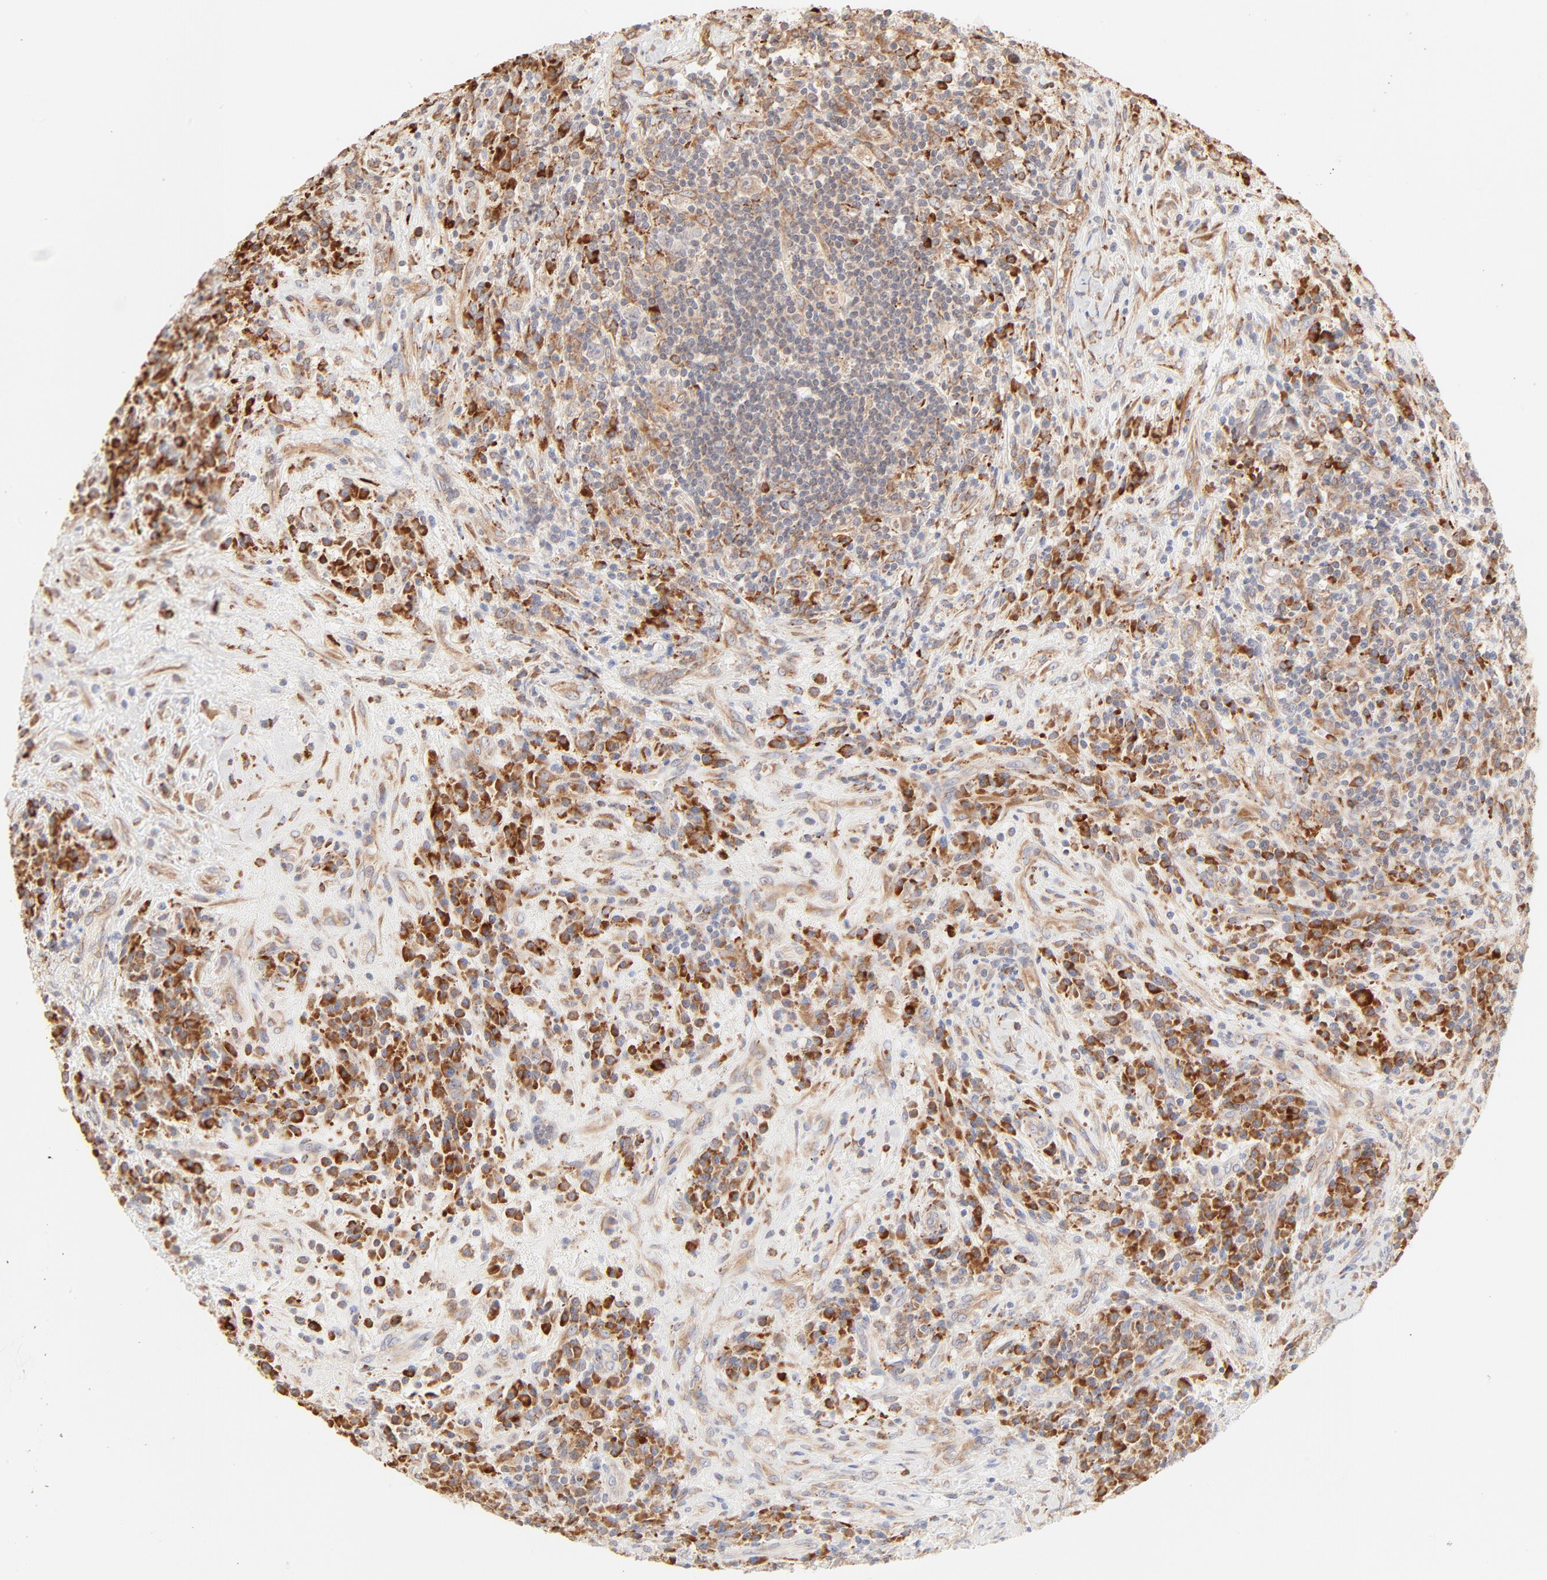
{"staining": {"intensity": "strong", "quantity": "25%-75%", "location": "cytoplasmic/membranous"}, "tissue": "lymphoma", "cell_type": "Tumor cells", "image_type": "cancer", "snomed": [{"axis": "morphology", "description": "Hodgkin's disease, NOS"}, {"axis": "topography", "description": "Lymph node"}], "caption": "Hodgkin's disease stained with IHC exhibits strong cytoplasmic/membranous expression in approximately 25%-75% of tumor cells.", "gene": "PARP12", "patient": {"sex": "female", "age": 25}}